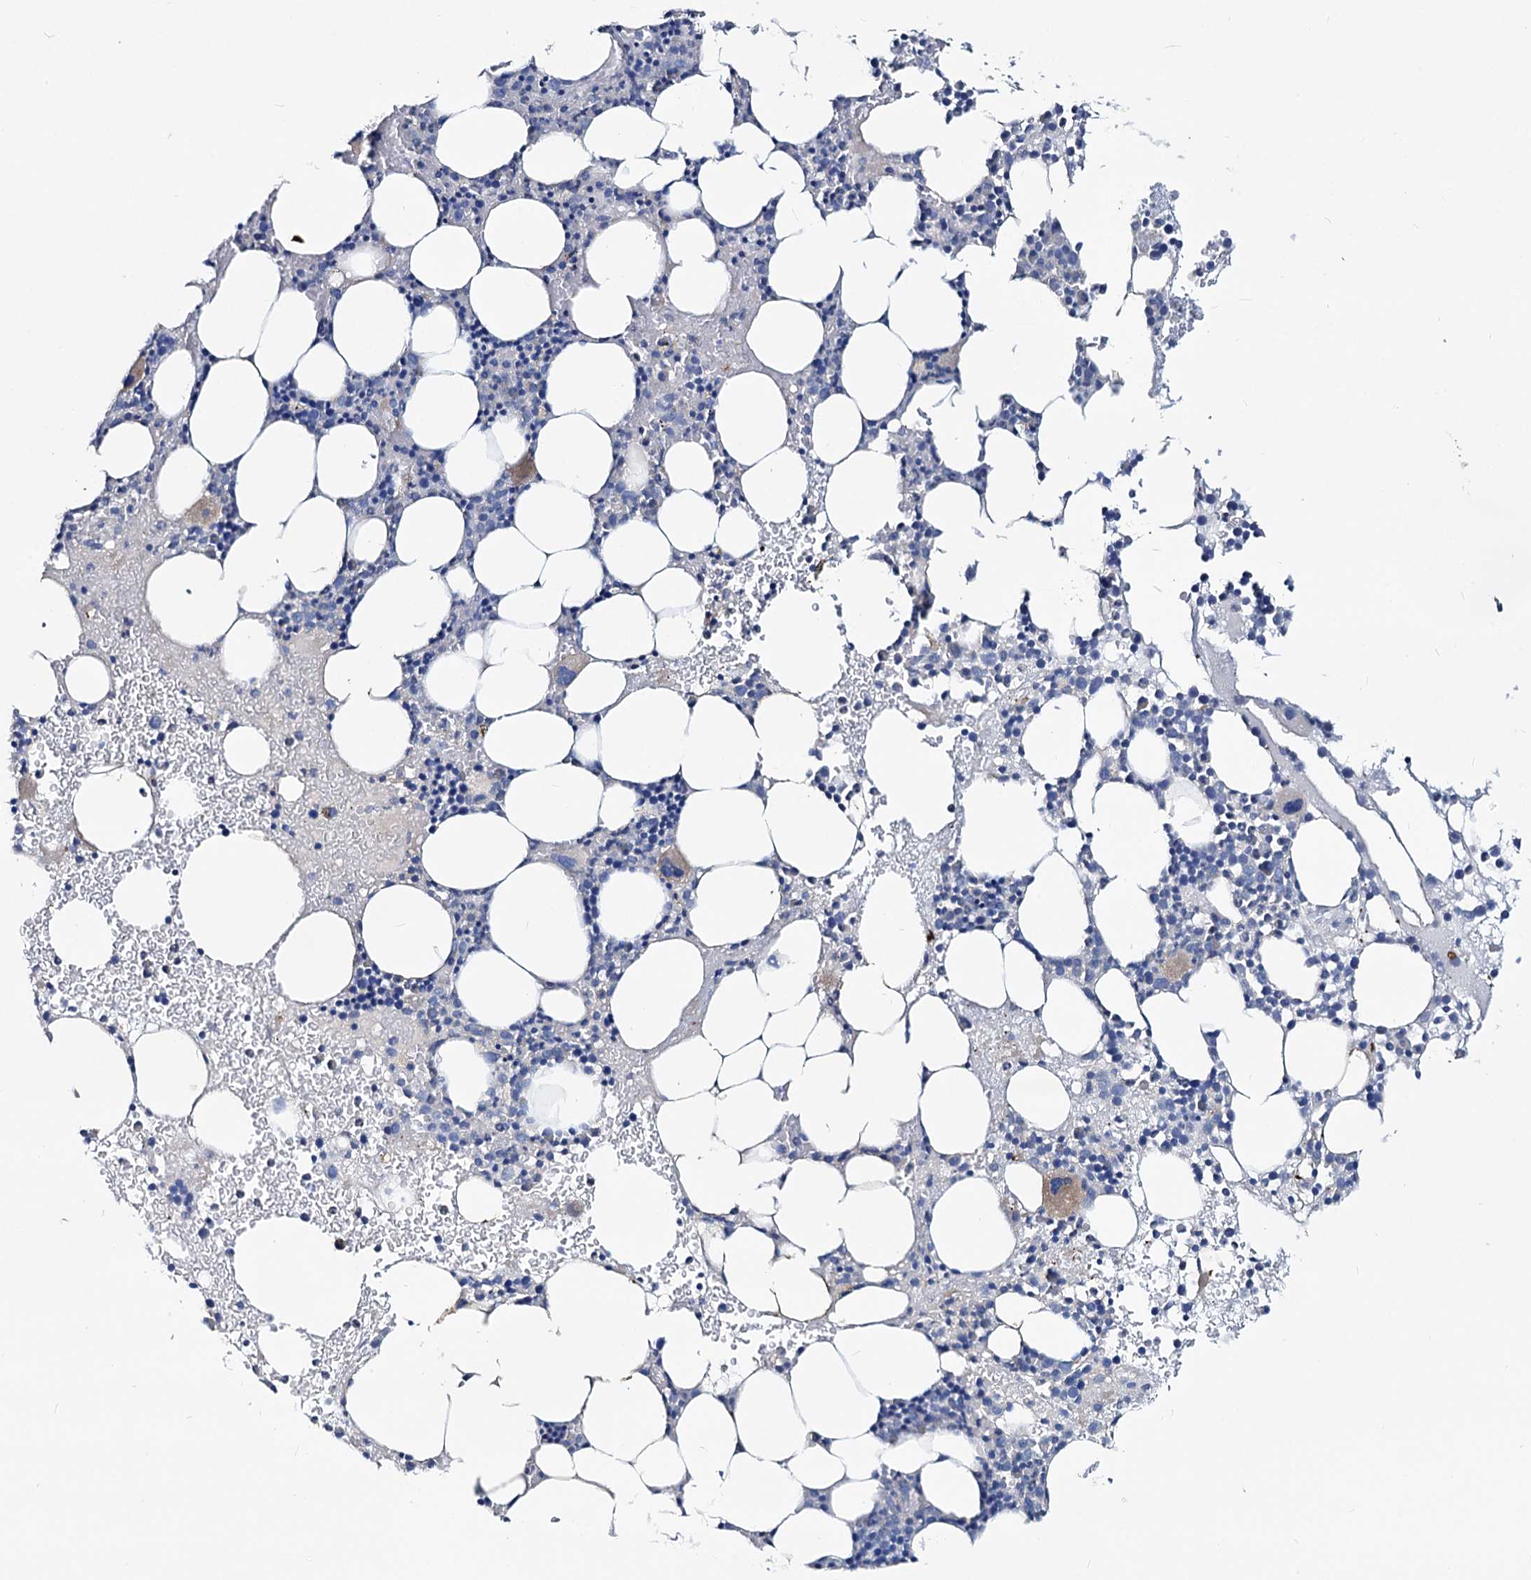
{"staining": {"intensity": "negative", "quantity": "none", "location": "none"}, "tissue": "bone marrow", "cell_type": "Hematopoietic cells", "image_type": "normal", "snomed": [{"axis": "morphology", "description": "Normal tissue, NOS"}, {"axis": "topography", "description": "Bone marrow"}], "caption": "Immunohistochemistry of unremarkable human bone marrow reveals no staining in hematopoietic cells.", "gene": "DYDC2", "patient": {"sex": "female", "age": 76}}